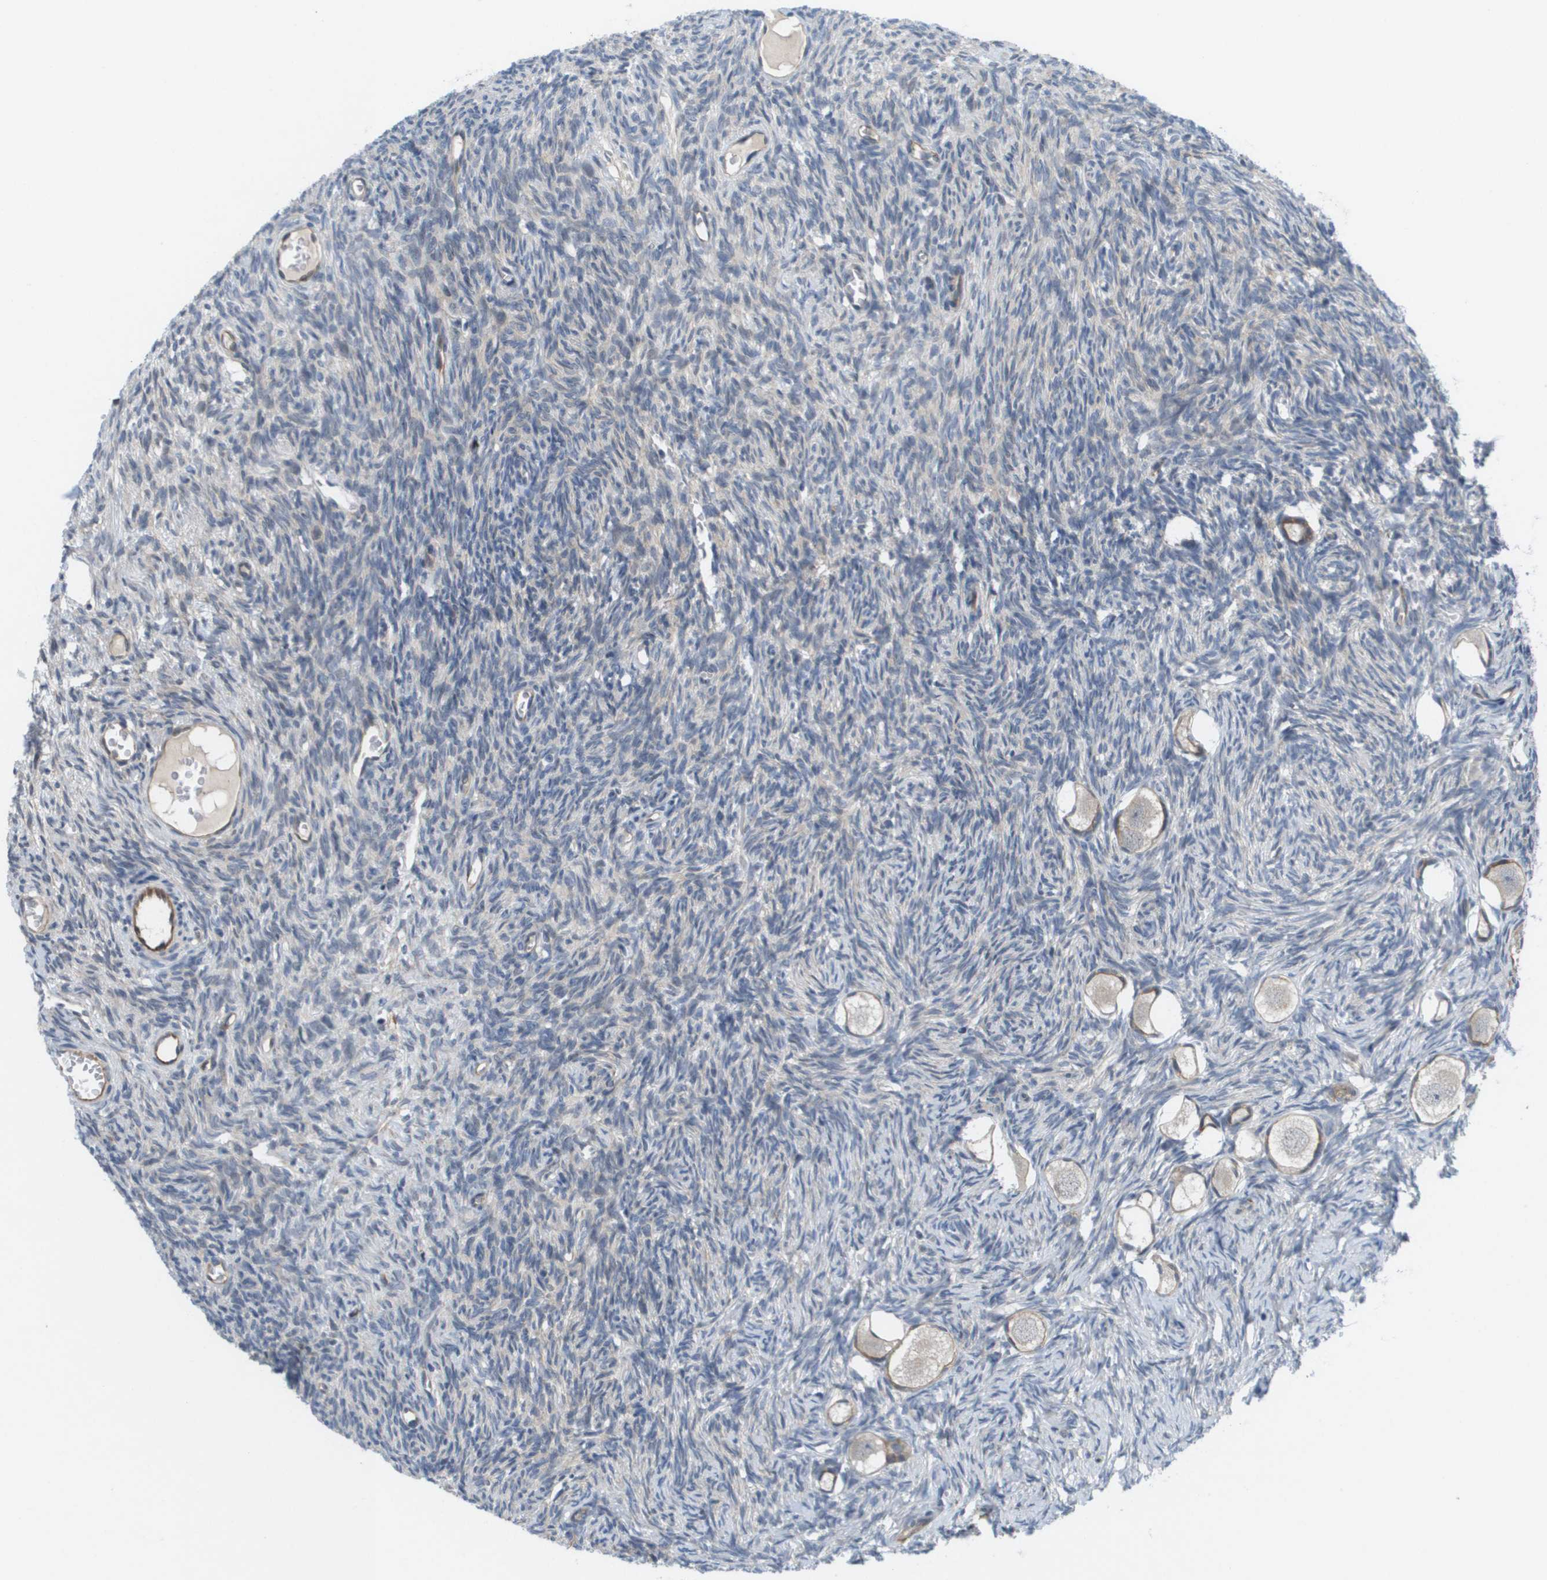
{"staining": {"intensity": "weak", "quantity": "25%-75%", "location": "cytoplasmic/membranous"}, "tissue": "ovary", "cell_type": "Follicle cells", "image_type": "normal", "snomed": [{"axis": "morphology", "description": "Normal tissue, NOS"}, {"axis": "topography", "description": "Ovary"}], "caption": "Ovary stained with immunohistochemistry reveals weak cytoplasmic/membranous staining in about 25%-75% of follicle cells. (Brightfield microscopy of DAB IHC at high magnification).", "gene": "MARCHF8", "patient": {"sex": "female", "age": 27}}